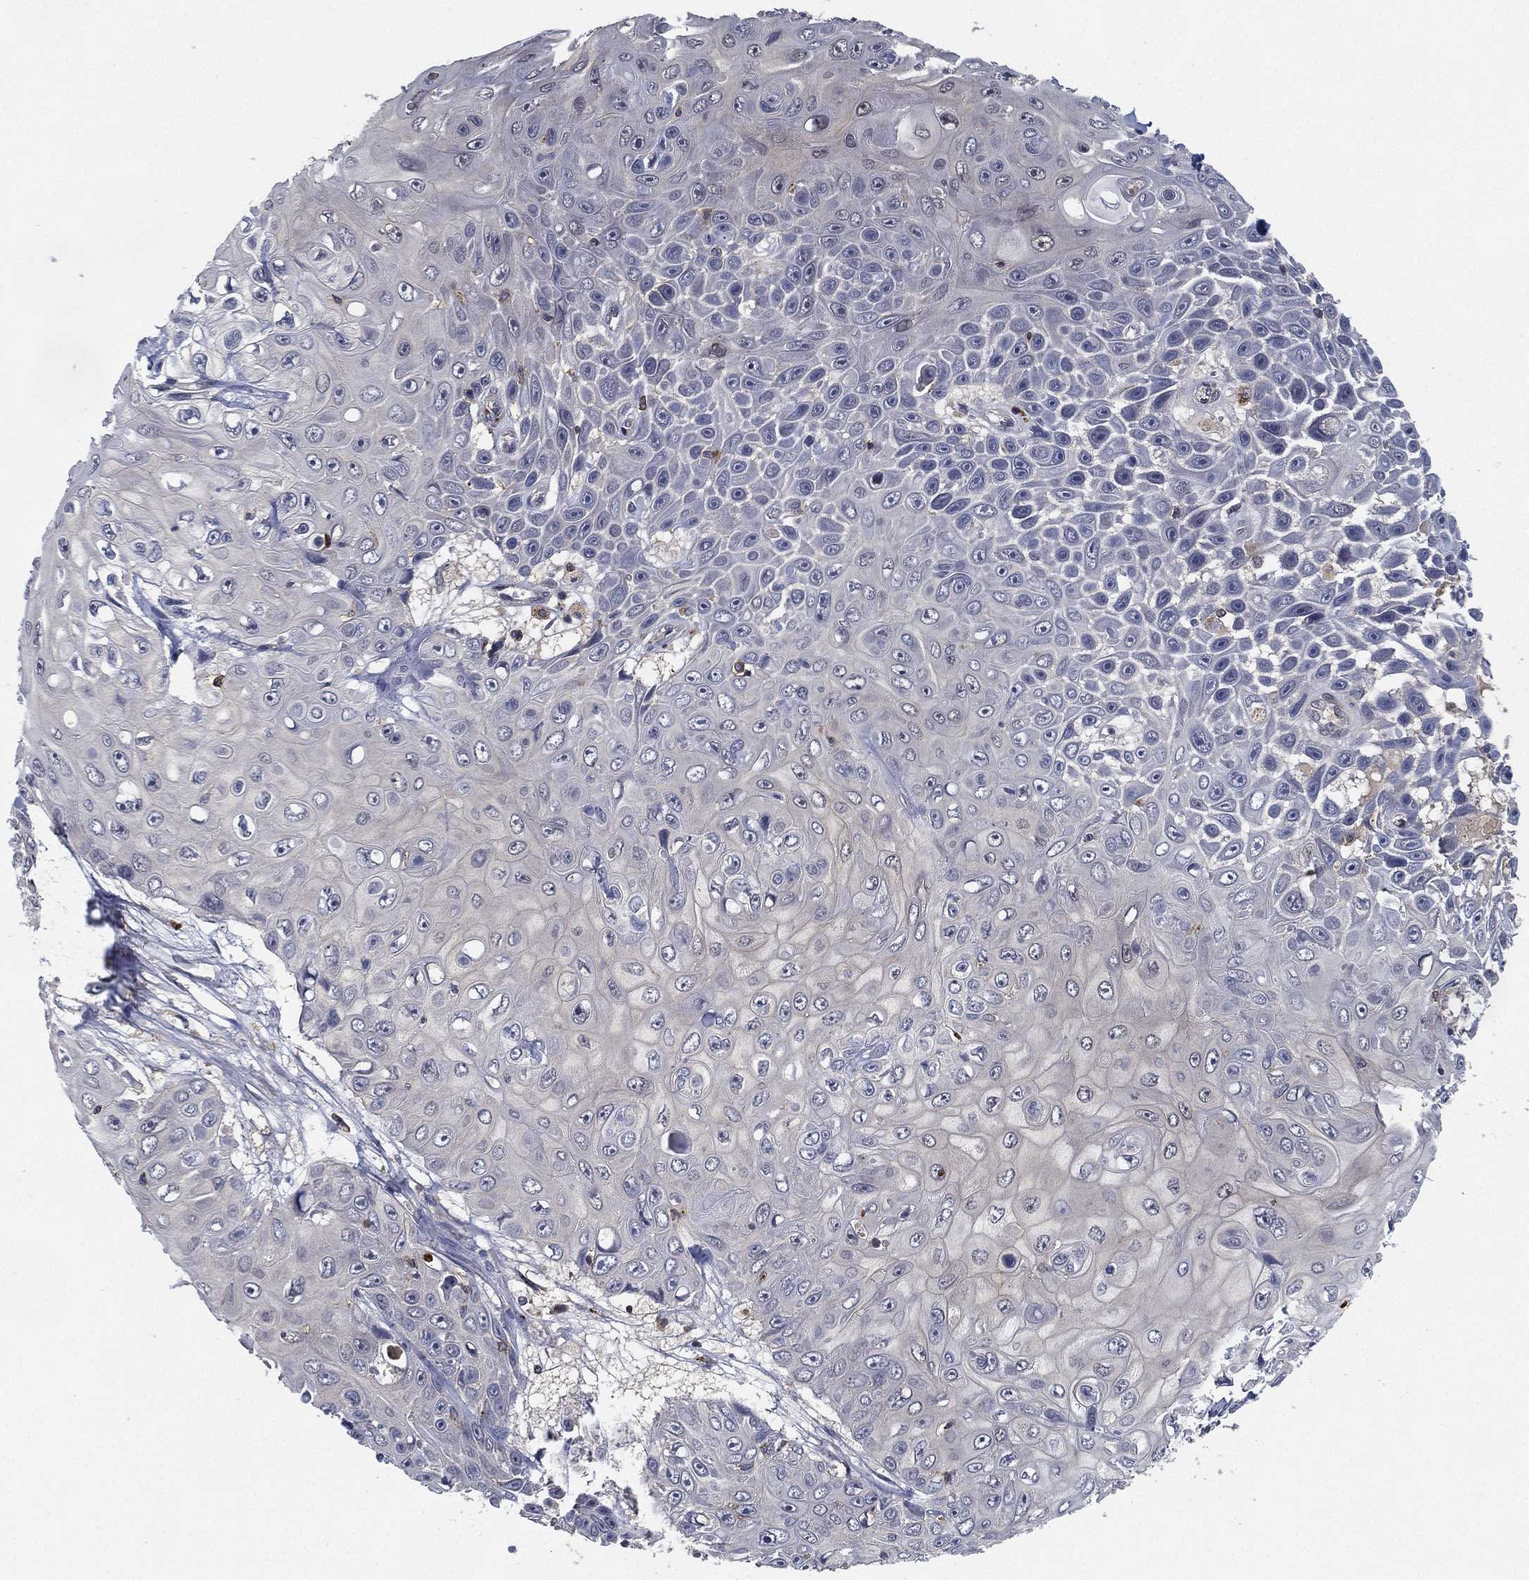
{"staining": {"intensity": "negative", "quantity": "none", "location": "none"}, "tissue": "skin cancer", "cell_type": "Tumor cells", "image_type": "cancer", "snomed": [{"axis": "morphology", "description": "Squamous cell carcinoma, NOS"}, {"axis": "topography", "description": "Skin"}], "caption": "Immunohistochemistry histopathology image of human squamous cell carcinoma (skin) stained for a protein (brown), which exhibits no staining in tumor cells. (Brightfield microscopy of DAB IHC at high magnification).", "gene": "CFAP251", "patient": {"sex": "male", "age": 82}}